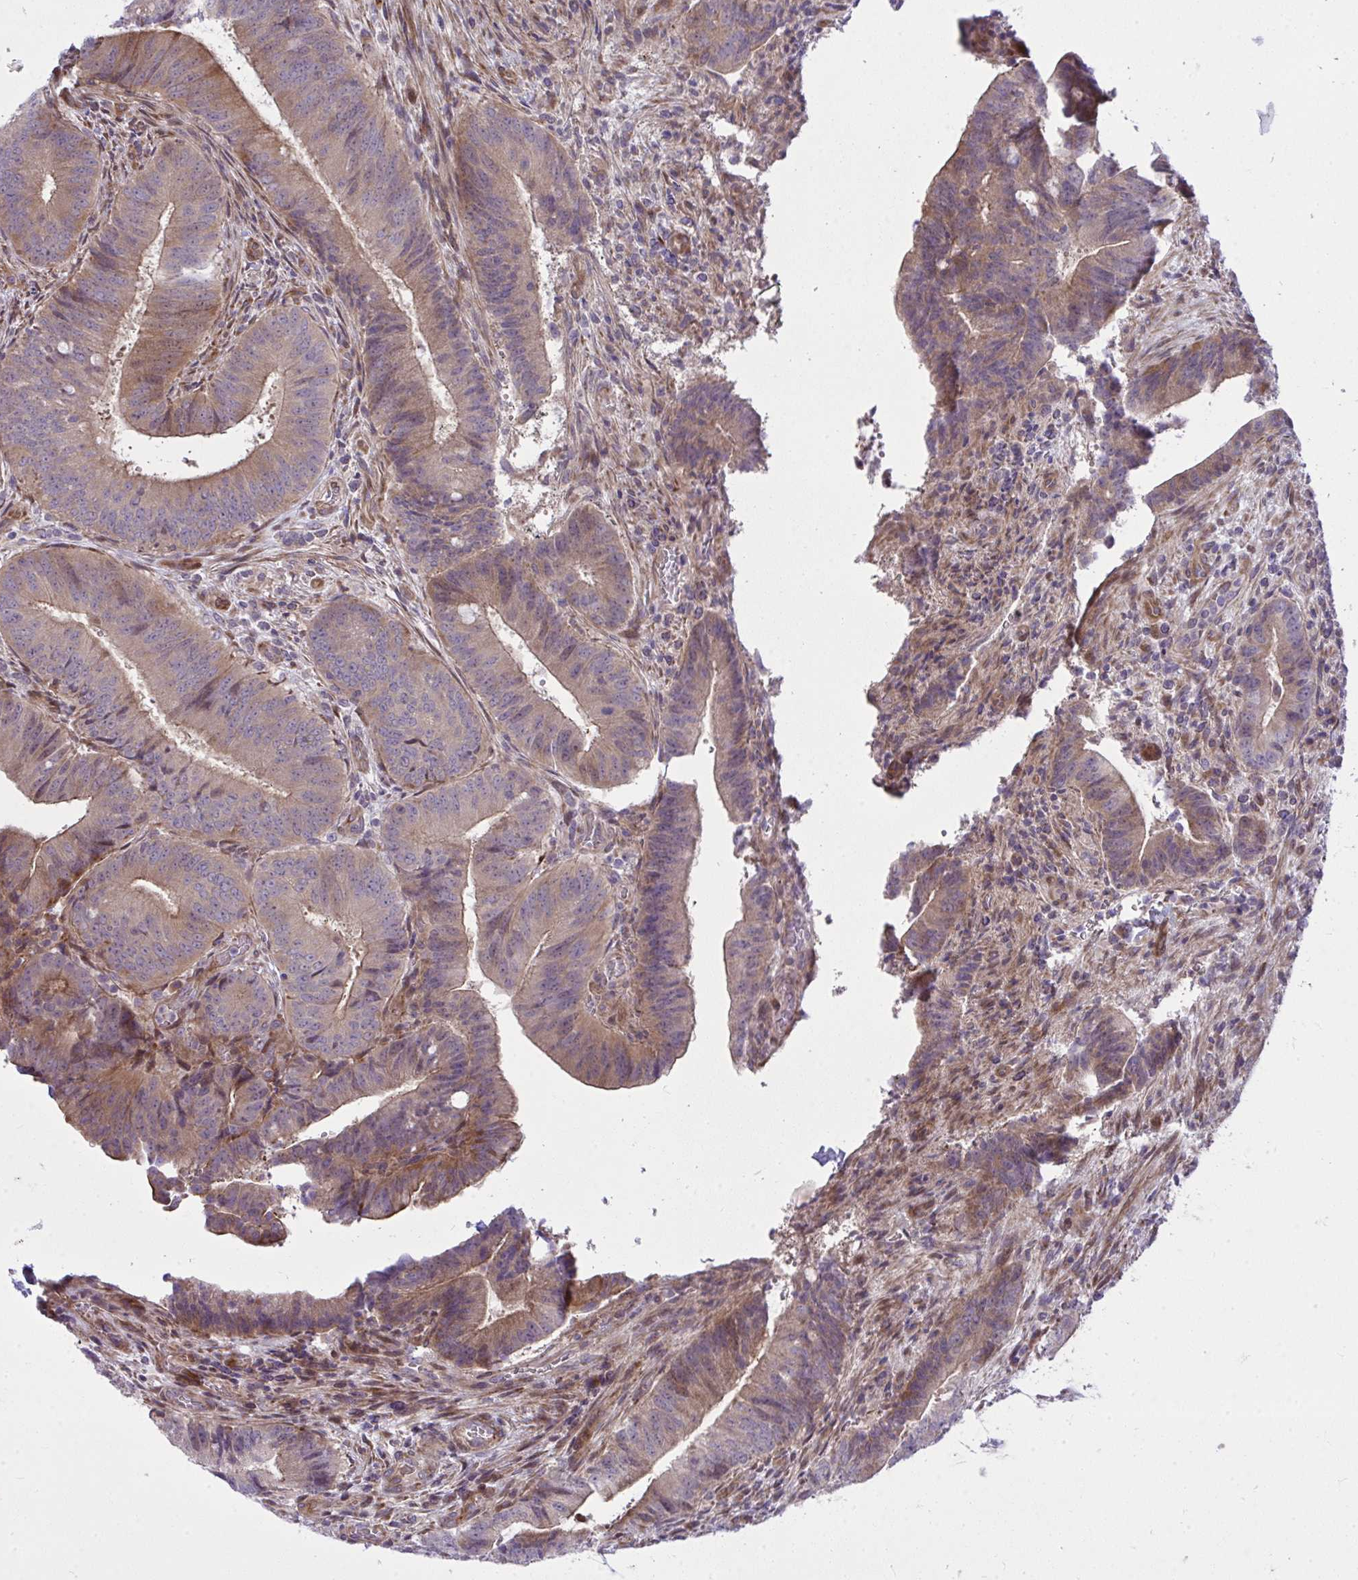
{"staining": {"intensity": "moderate", "quantity": "25%-75%", "location": "cytoplasmic/membranous"}, "tissue": "colorectal cancer", "cell_type": "Tumor cells", "image_type": "cancer", "snomed": [{"axis": "morphology", "description": "Adenocarcinoma, NOS"}, {"axis": "topography", "description": "Colon"}], "caption": "Colorectal cancer stained with IHC demonstrates moderate cytoplasmic/membranous staining in approximately 25%-75% of tumor cells.", "gene": "ZSCAN9", "patient": {"sex": "female", "age": 43}}